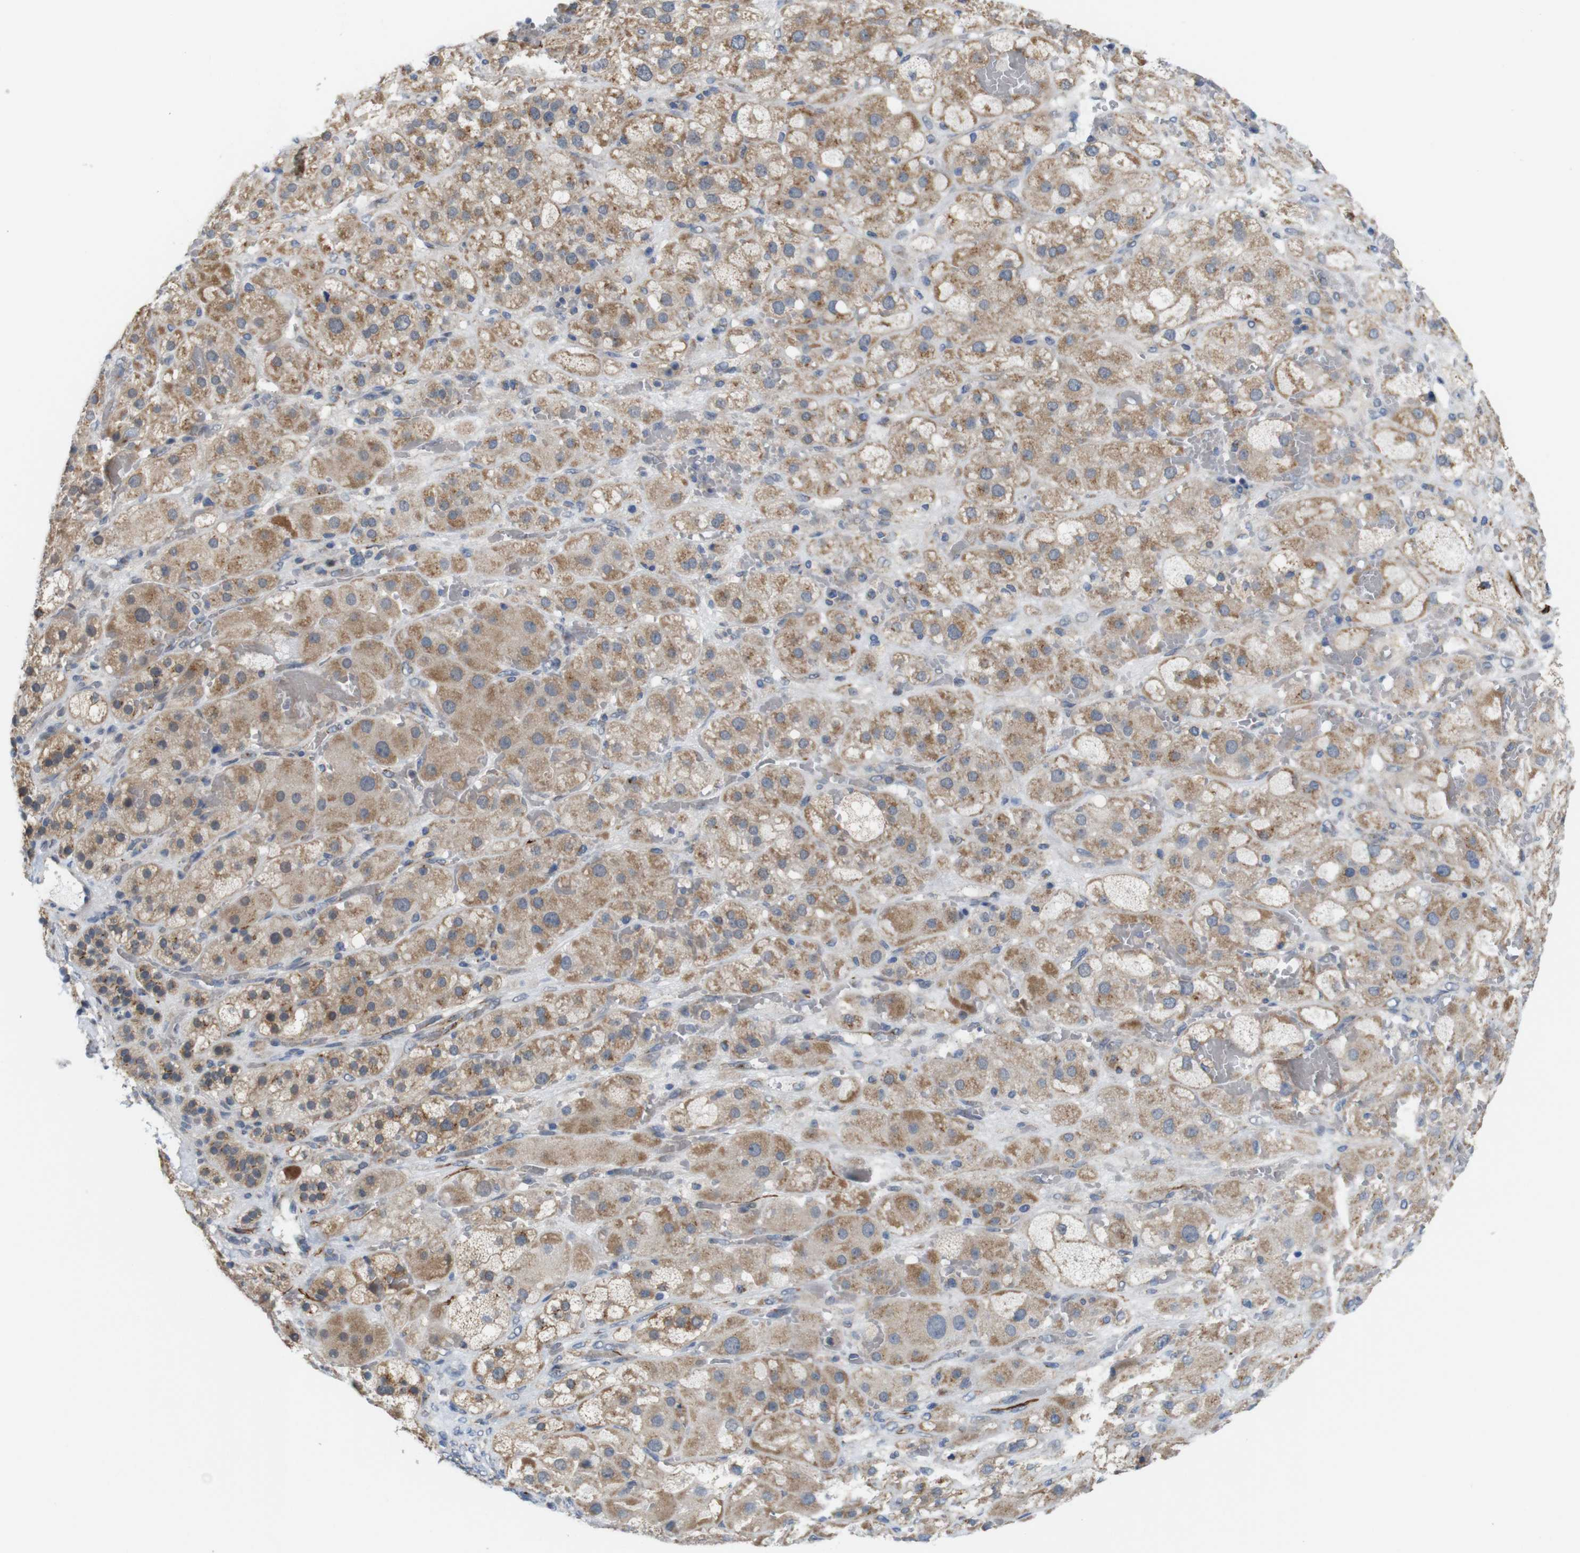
{"staining": {"intensity": "moderate", "quantity": ">75%", "location": "cytoplasmic/membranous"}, "tissue": "adrenal gland", "cell_type": "Glandular cells", "image_type": "normal", "snomed": [{"axis": "morphology", "description": "Normal tissue, NOS"}, {"axis": "topography", "description": "Adrenal gland"}], "caption": "Moderate cytoplasmic/membranous expression is identified in approximately >75% of glandular cells in benign adrenal gland.", "gene": "EFCAB14", "patient": {"sex": "female", "age": 47}}